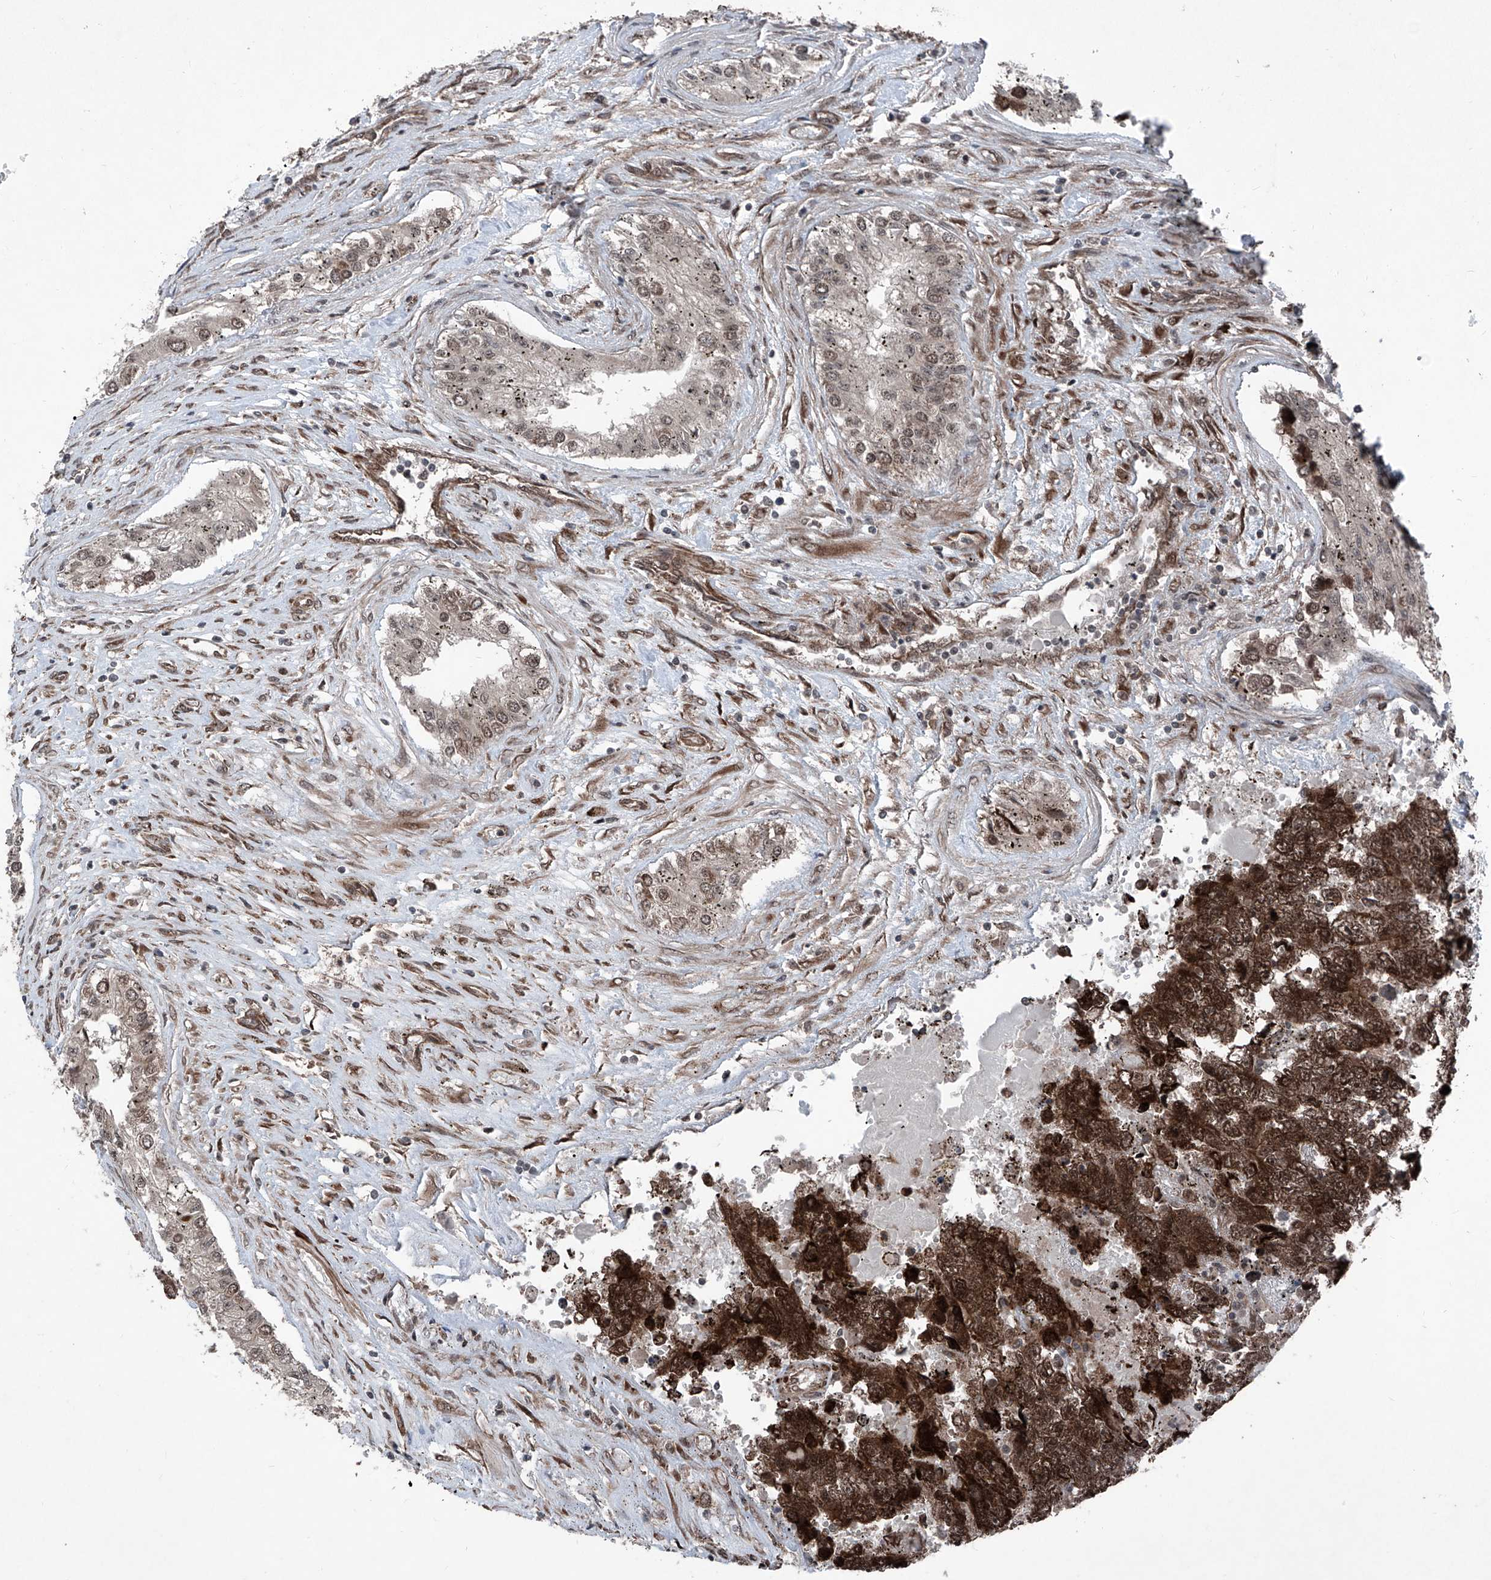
{"staining": {"intensity": "strong", "quantity": ">75%", "location": "cytoplasmic/membranous"}, "tissue": "testis cancer", "cell_type": "Tumor cells", "image_type": "cancer", "snomed": [{"axis": "morphology", "description": "Carcinoma, Embryonal, NOS"}, {"axis": "topography", "description": "Testis"}], "caption": "A micrograph of testis cancer (embryonal carcinoma) stained for a protein reveals strong cytoplasmic/membranous brown staining in tumor cells. (DAB (3,3'-diaminobenzidine) IHC with brightfield microscopy, high magnification).", "gene": "COA7", "patient": {"sex": "male", "age": 25}}